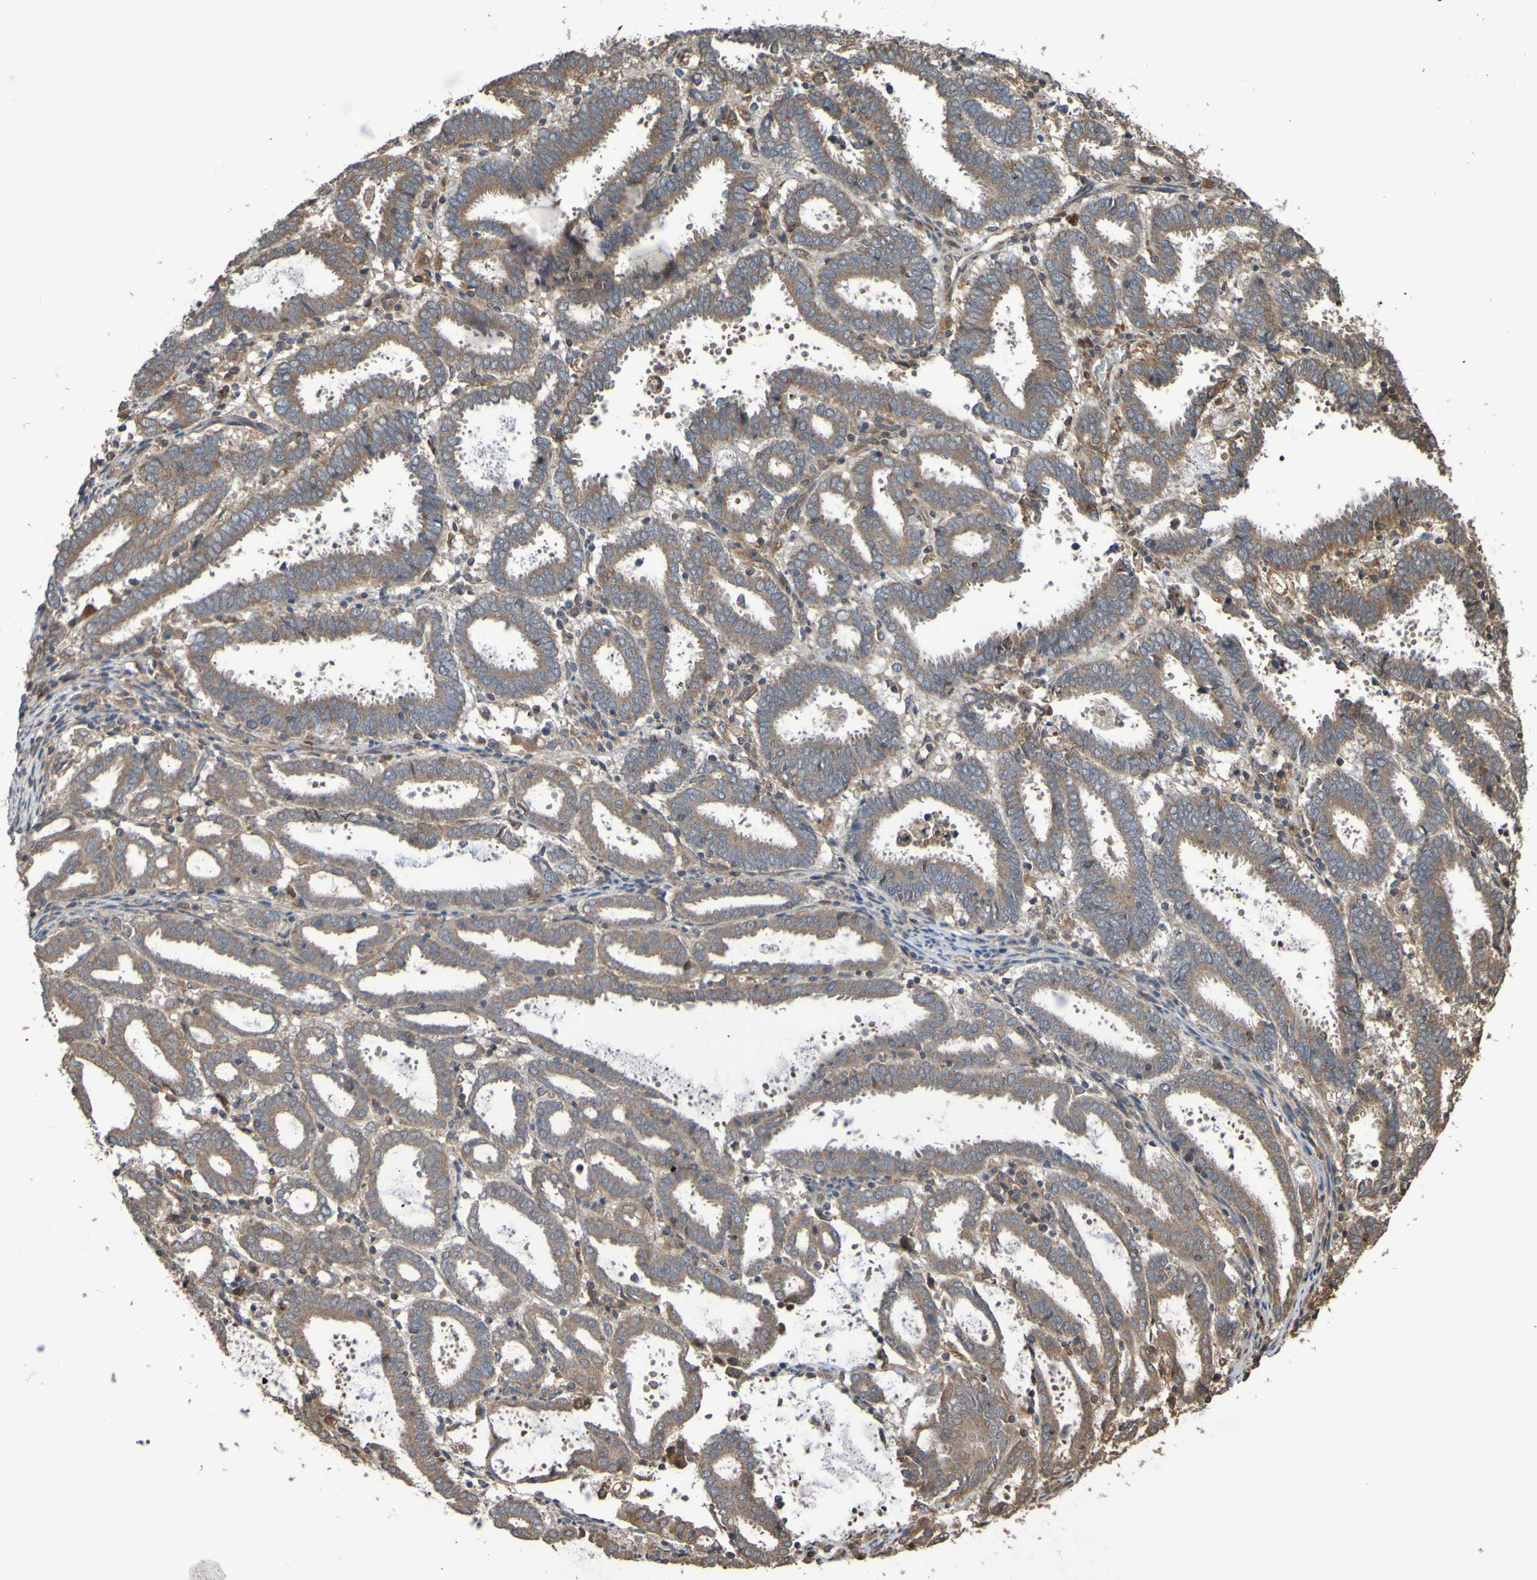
{"staining": {"intensity": "moderate", "quantity": ">75%", "location": "cytoplasmic/membranous"}, "tissue": "endometrial cancer", "cell_type": "Tumor cells", "image_type": "cancer", "snomed": [{"axis": "morphology", "description": "Adenocarcinoma, NOS"}, {"axis": "topography", "description": "Uterus"}], "caption": "IHC of endometrial cancer shows medium levels of moderate cytoplasmic/membranous staining in approximately >75% of tumor cells.", "gene": "UCN", "patient": {"sex": "female", "age": 83}}